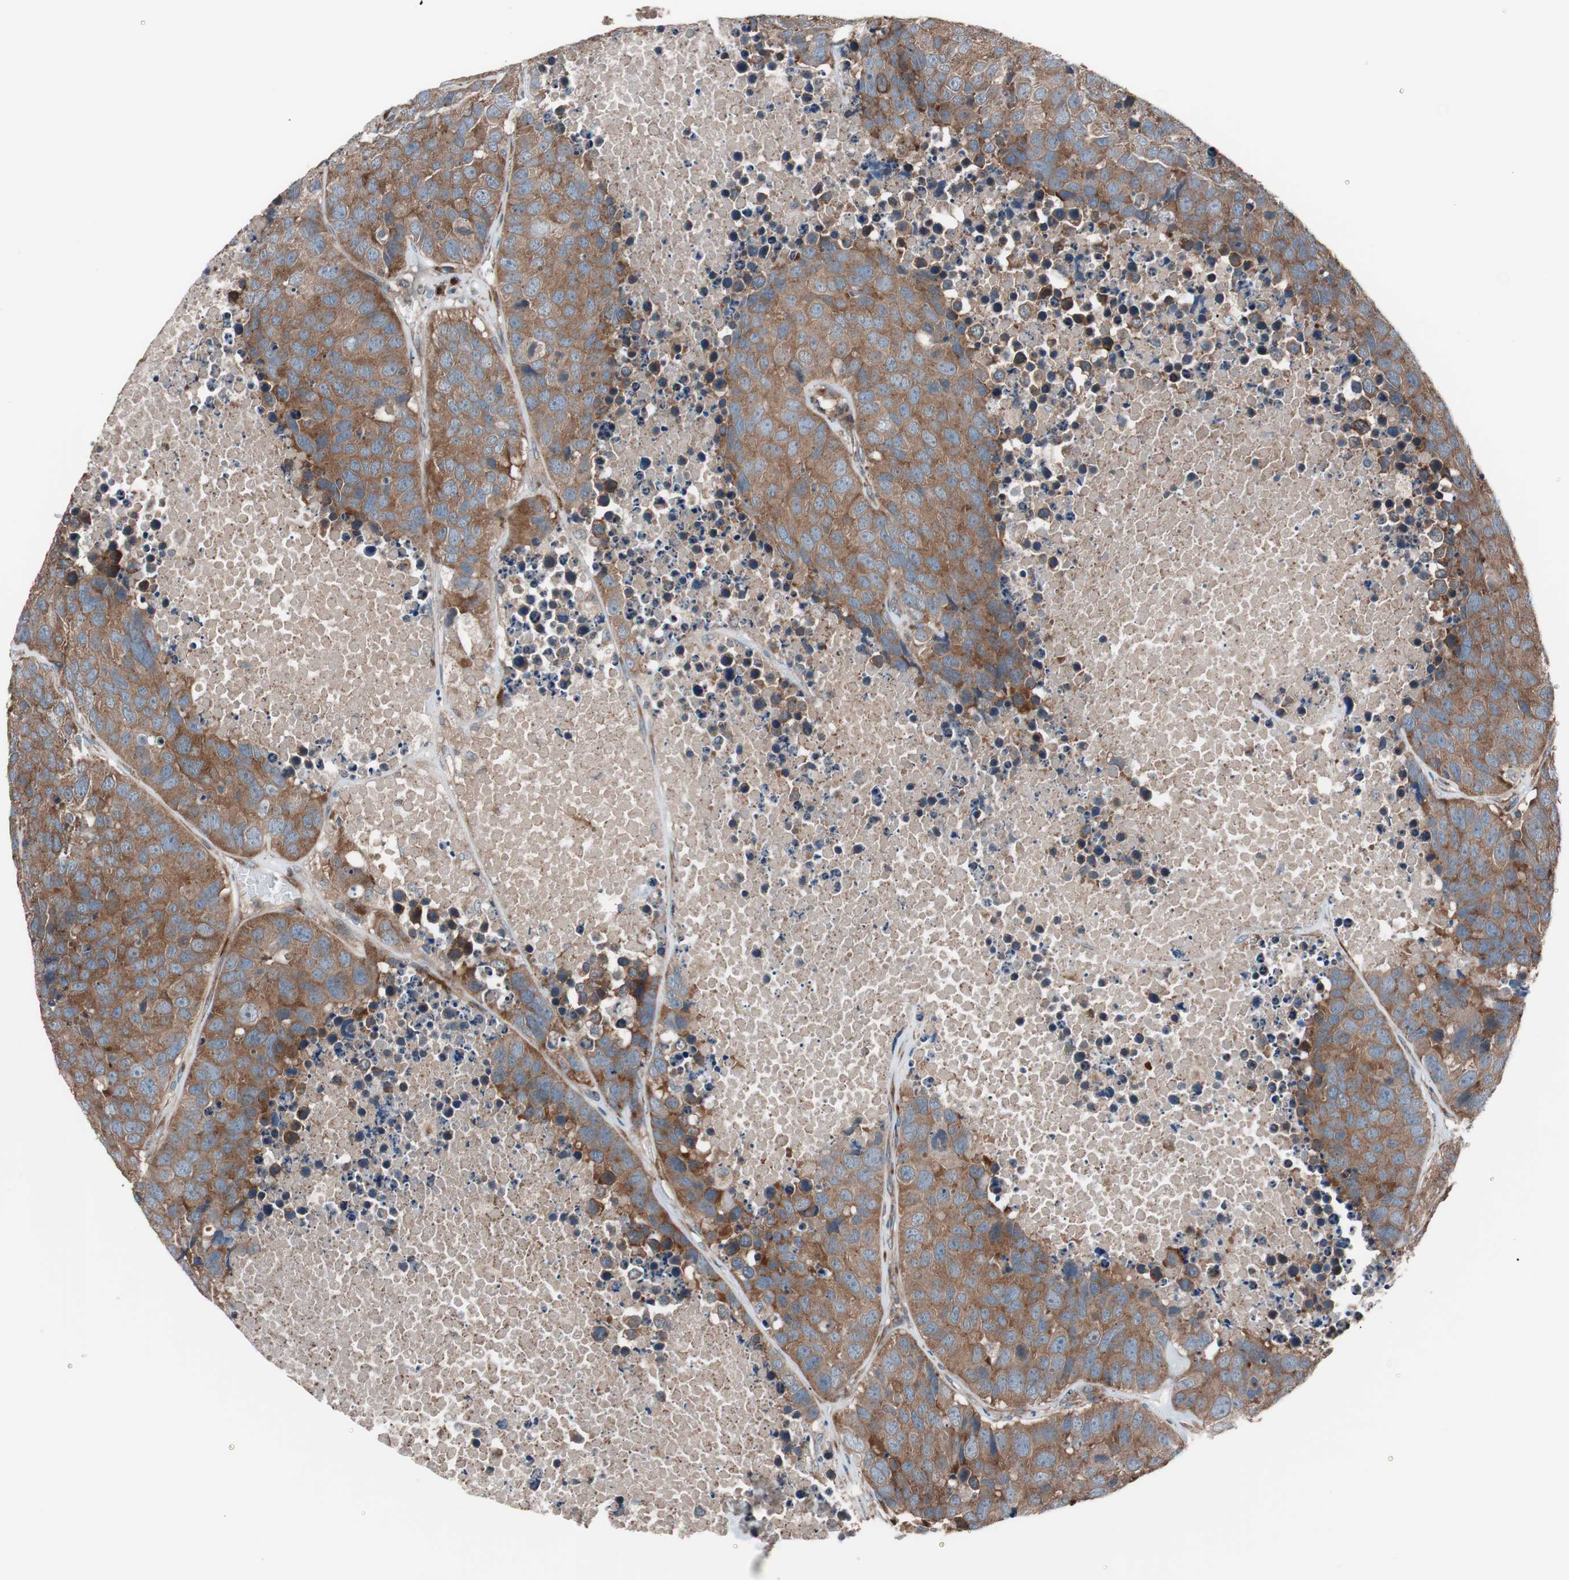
{"staining": {"intensity": "moderate", "quantity": ">75%", "location": "cytoplasmic/membranous"}, "tissue": "carcinoid", "cell_type": "Tumor cells", "image_type": "cancer", "snomed": [{"axis": "morphology", "description": "Carcinoid, malignant, NOS"}, {"axis": "topography", "description": "Lung"}], "caption": "Tumor cells display medium levels of moderate cytoplasmic/membranous positivity in approximately >75% of cells in carcinoid.", "gene": "SEC31A", "patient": {"sex": "male", "age": 60}}